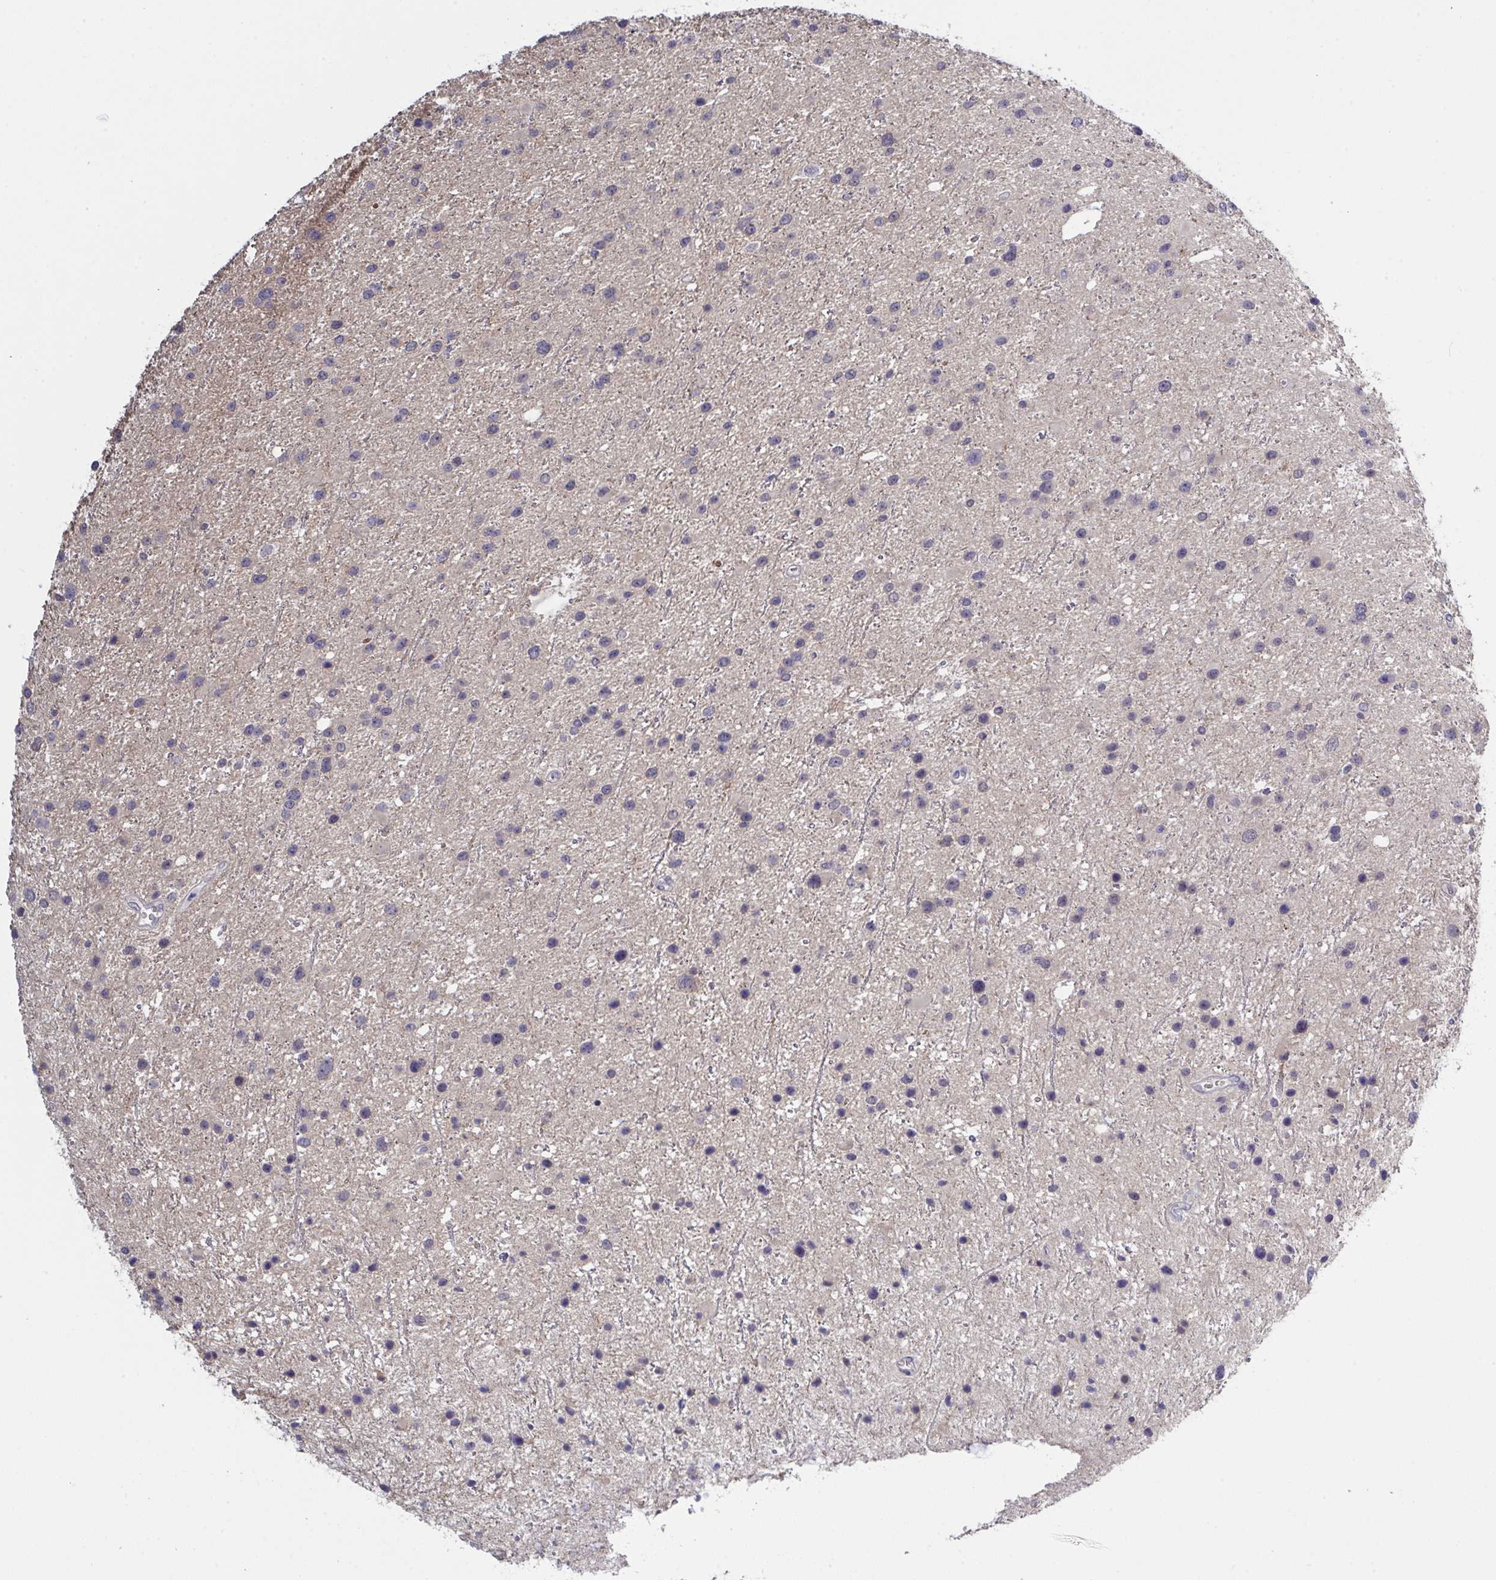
{"staining": {"intensity": "negative", "quantity": "none", "location": "none"}, "tissue": "glioma", "cell_type": "Tumor cells", "image_type": "cancer", "snomed": [{"axis": "morphology", "description": "Glioma, malignant, Low grade"}, {"axis": "topography", "description": "Brain"}], "caption": "Photomicrograph shows no protein positivity in tumor cells of glioma tissue.", "gene": "ZNF784", "patient": {"sex": "female", "age": 32}}